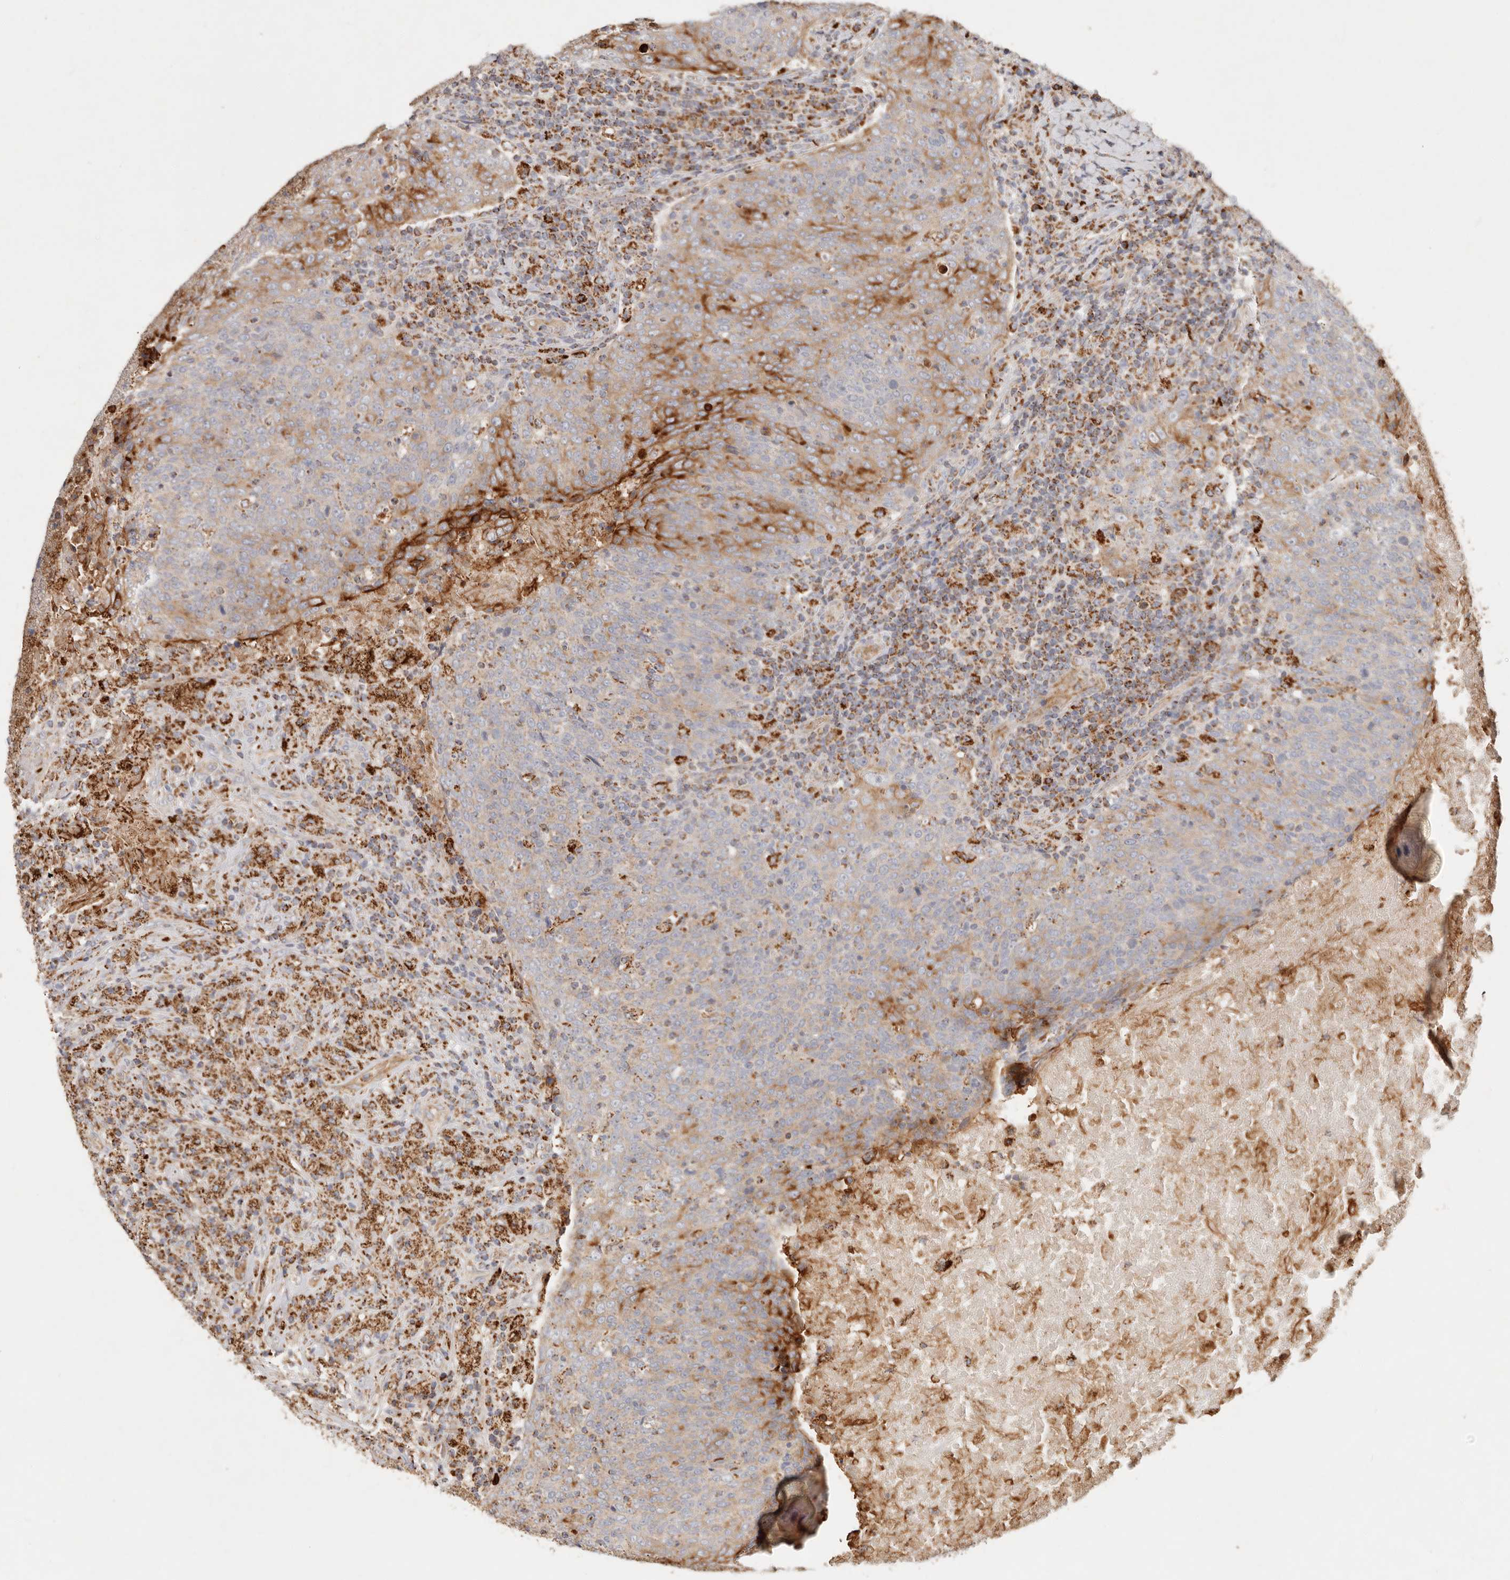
{"staining": {"intensity": "strong", "quantity": "<25%", "location": "cytoplasmic/membranous"}, "tissue": "head and neck cancer", "cell_type": "Tumor cells", "image_type": "cancer", "snomed": [{"axis": "morphology", "description": "Squamous cell carcinoma, NOS"}, {"axis": "morphology", "description": "Squamous cell carcinoma, metastatic, NOS"}, {"axis": "topography", "description": "Lymph node"}, {"axis": "topography", "description": "Head-Neck"}], "caption": "Immunohistochemical staining of squamous cell carcinoma (head and neck) exhibits strong cytoplasmic/membranous protein staining in approximately <25% of tumor cells.", "gene": "ARHGEF10L", "patient": {"sex": "male", "age": 62}}